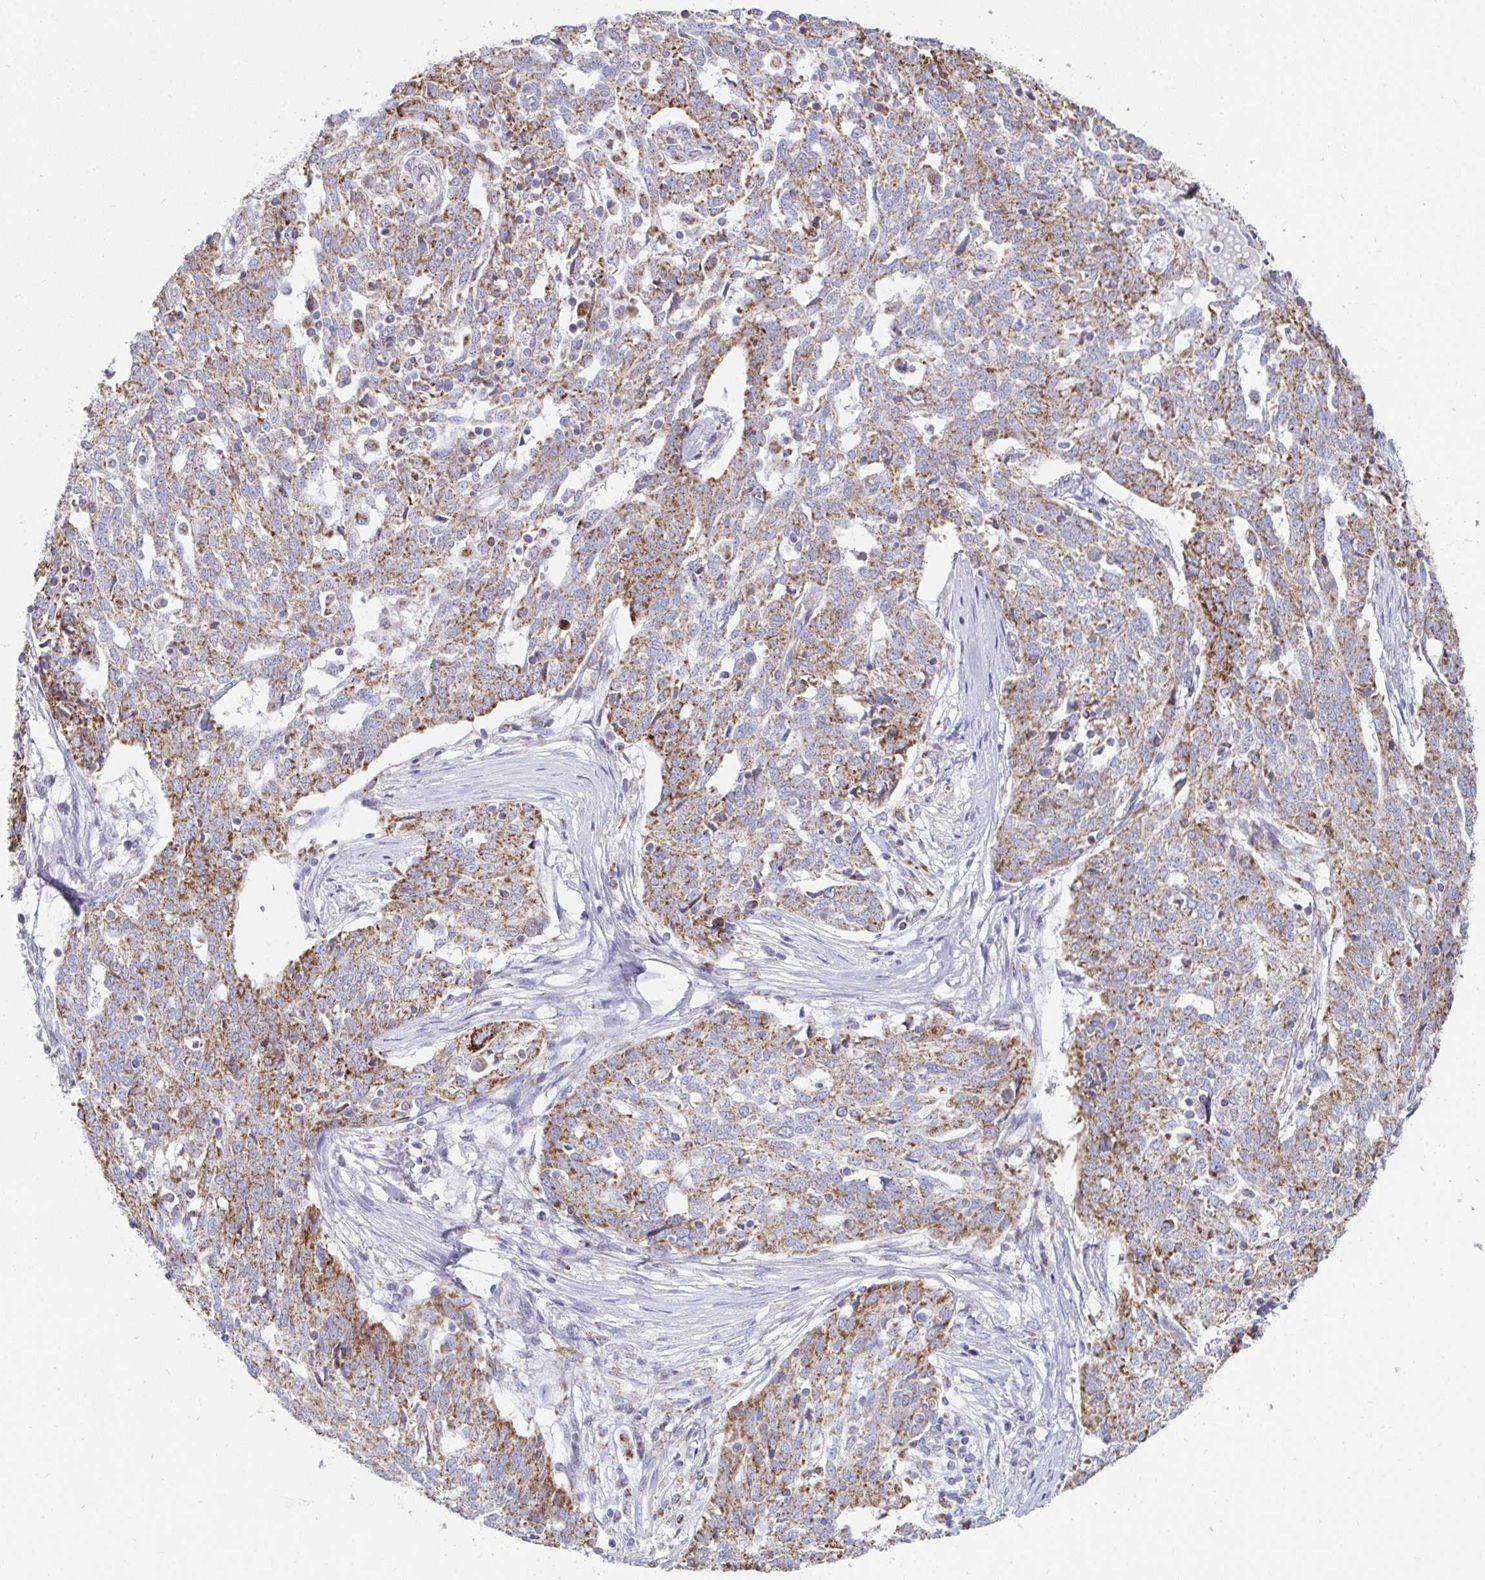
{"staining": {"intensity": "moderate", "quantity": ">75%", "location": "cytoplasmic/membranous"}, "tissue": "ovarian cancer", "cell_type": "Tumor cells", "image_type": "cancer", "snomed": [{"axis": "morphology", "description": "Cystadenocarcinoma, serous, NOS"}, {"axis": "topography", "description": "Ovary"}], "caption": "This micrograph reveals IHC staining of human ovarian serous cystadenocarcinoma, with medium moderate cytoplasmic/membranous staining in approximately >75% of tumor cells.", "gene": "AIFM1", "patient": {"sex": "female", "age": 67}}